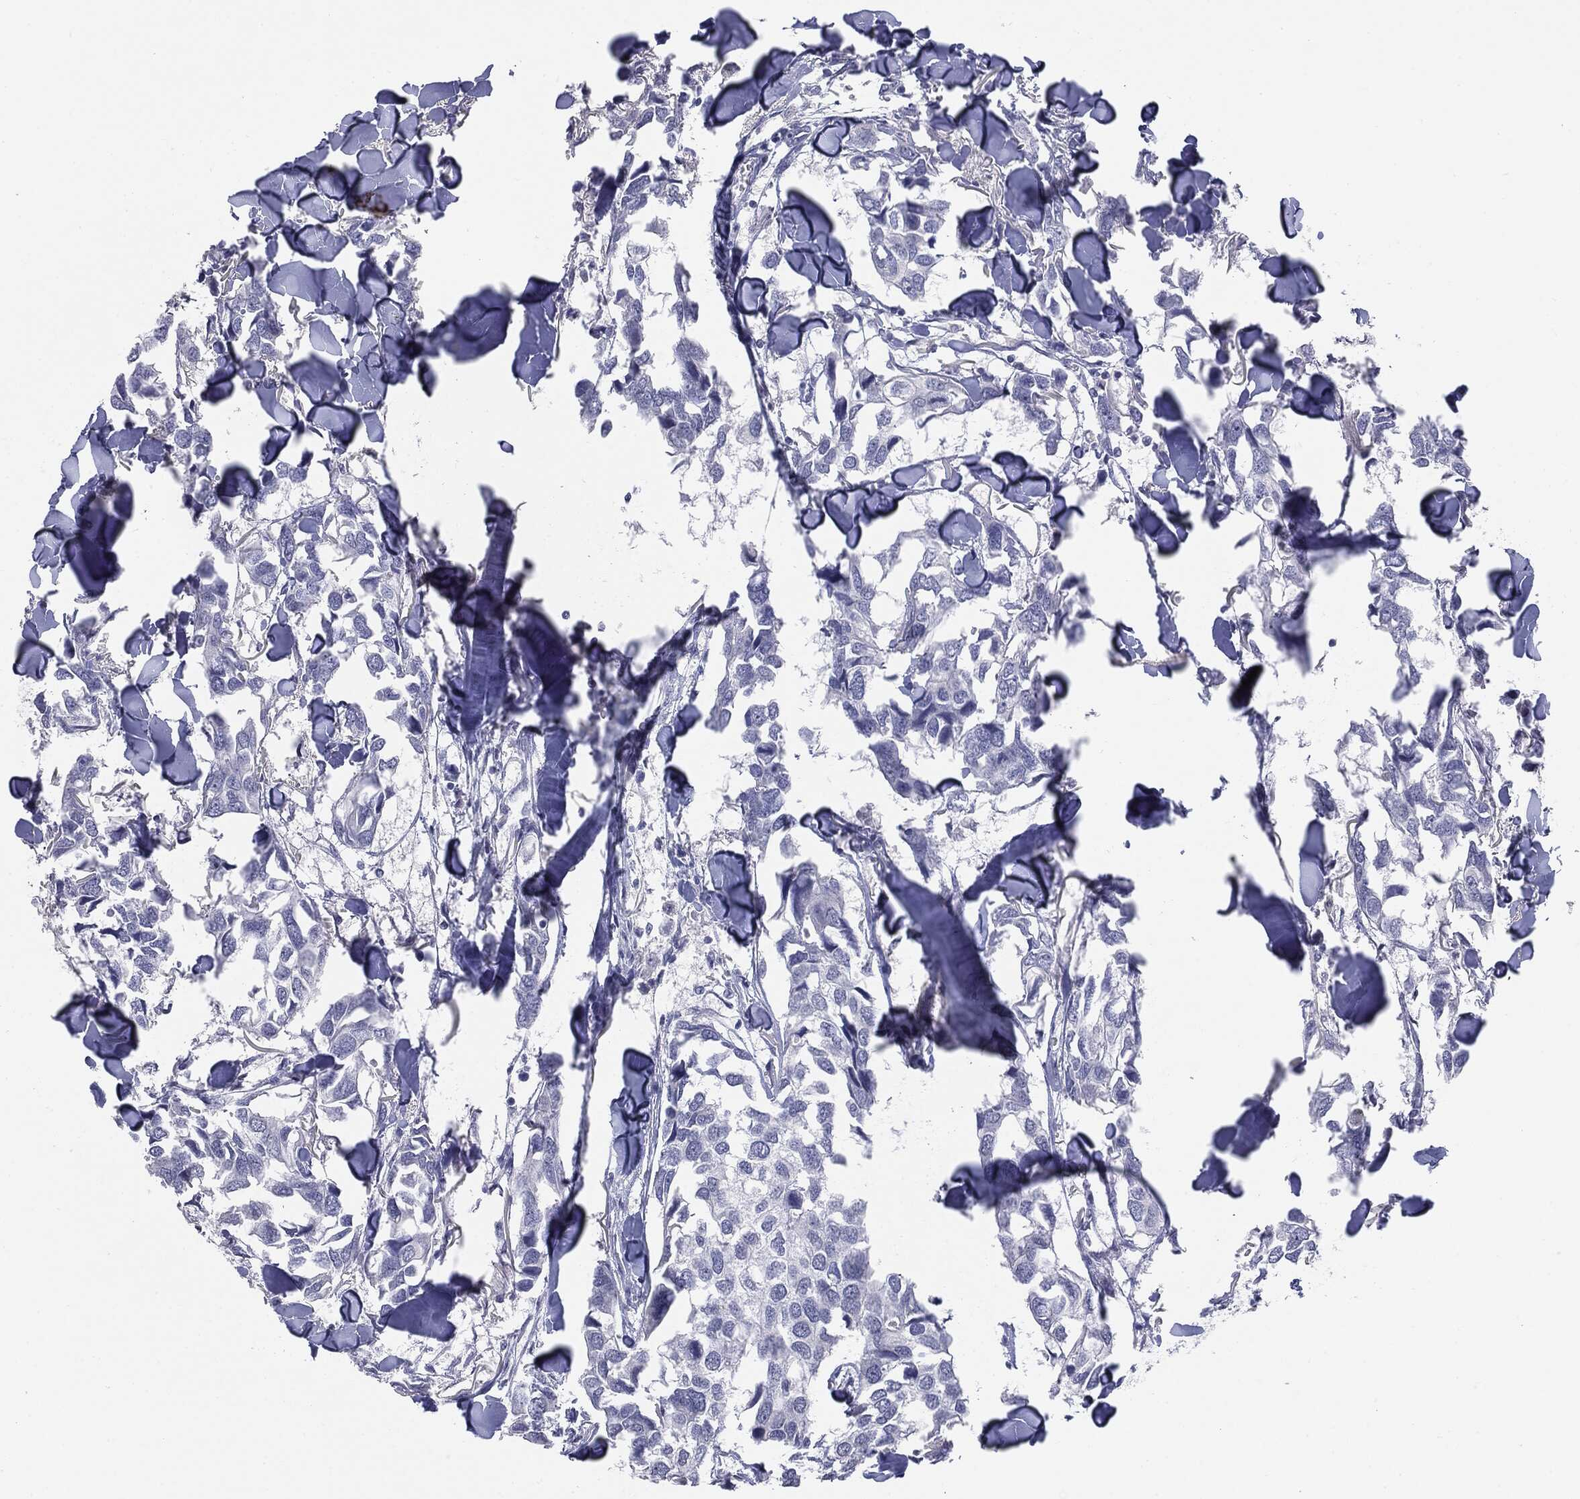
{"staining": {"intensity": "negative", "quantity": "none", "location": "none"}, "tissue": "breast cancer", "cell_type": "Tumor cells", "image_type": "cancer", "snomed": [{"axis": "morphology", "description": "Duct carcinoma"}, {"axis": "topography", "description": "Breast"}], "caption": "Breast invasive ductal carcinoma was stained to show a protein in brown. There is no significant expression in tumor cells. The staining is performed using DAB brown chromogen with nuclei counter-stained in using hematoxylin.", "gene": "SERPINB4", "patient": {"sex": "female", "age": 83}}